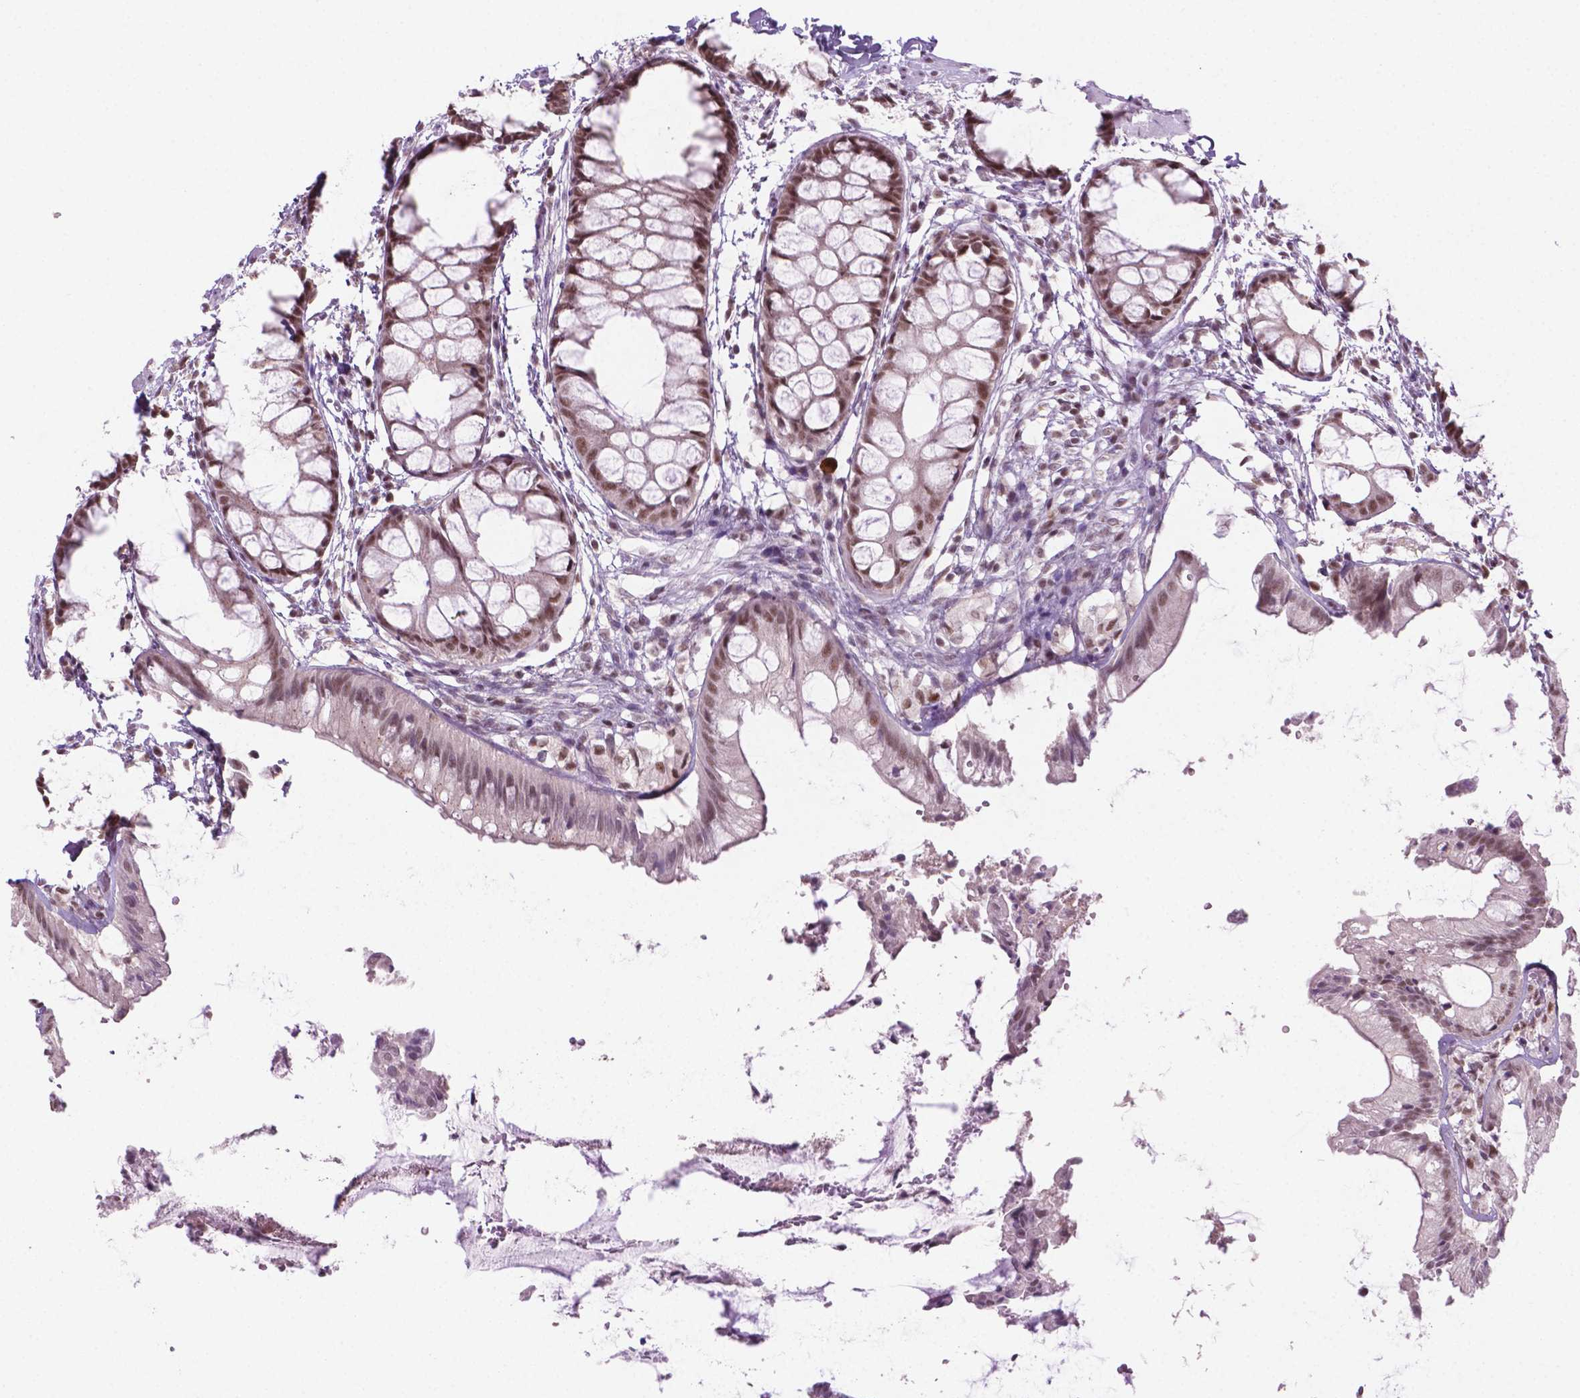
{"staining": {"intensity": "moderate", "quantity": ">75%", "location": "nuclear"}, "tissue": "rectum", "cell_type": "Glandular cells", "image_type": "normal", "snomed": [{"axis": "morphology", "description": "Normal tissue, NOS"}, {"axis": "topography", "description": "Rectum"}], "caption": "Rectum stained for a protein (brown) displays moderate nuclear positive expression in approximately >75% of glandular cells.", "gene": "PHAX", "patient": {"sex": "female", "age": 62}}